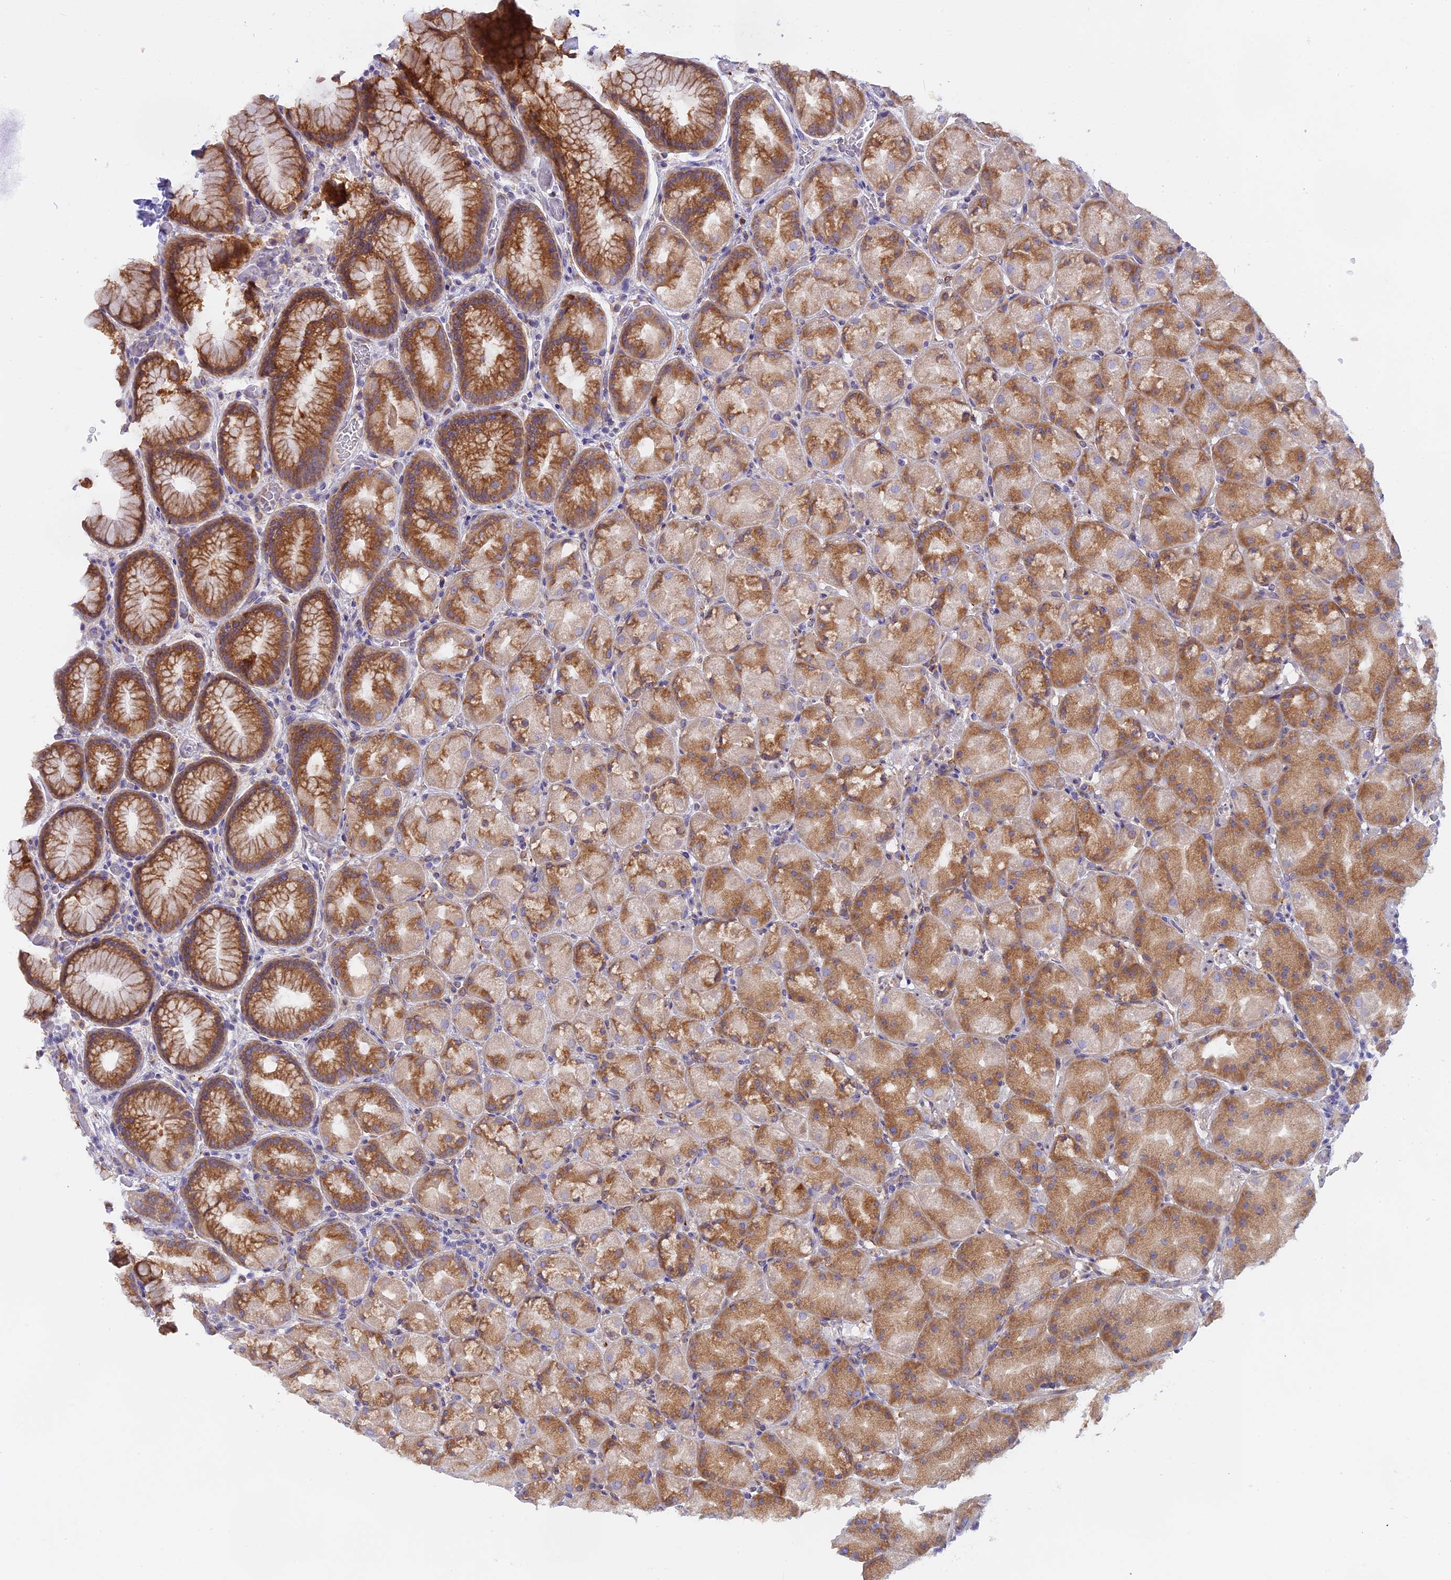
{"staining": {"intensity": "moderate", "quantity": ">75%", "location": "cytoplasmic/membranous"}, "tissue": "stomach", "cell_type": "Glandular cells", "image_type": "normal", "snomed": [{"axis": "morphology", "description": "Normal tissue, NOS"}, {"axis": "topography", "description": "Stomach, upper"}, {"axis": "topography", "description": "Stomach"}], "caption": "Protein staining of normal stomach exhibits moderate cytoplasmic/membranous staining in about >75% of glandular cells.", "gene": "TLCD1", "patient": {"sex": "male", "age": 48}}